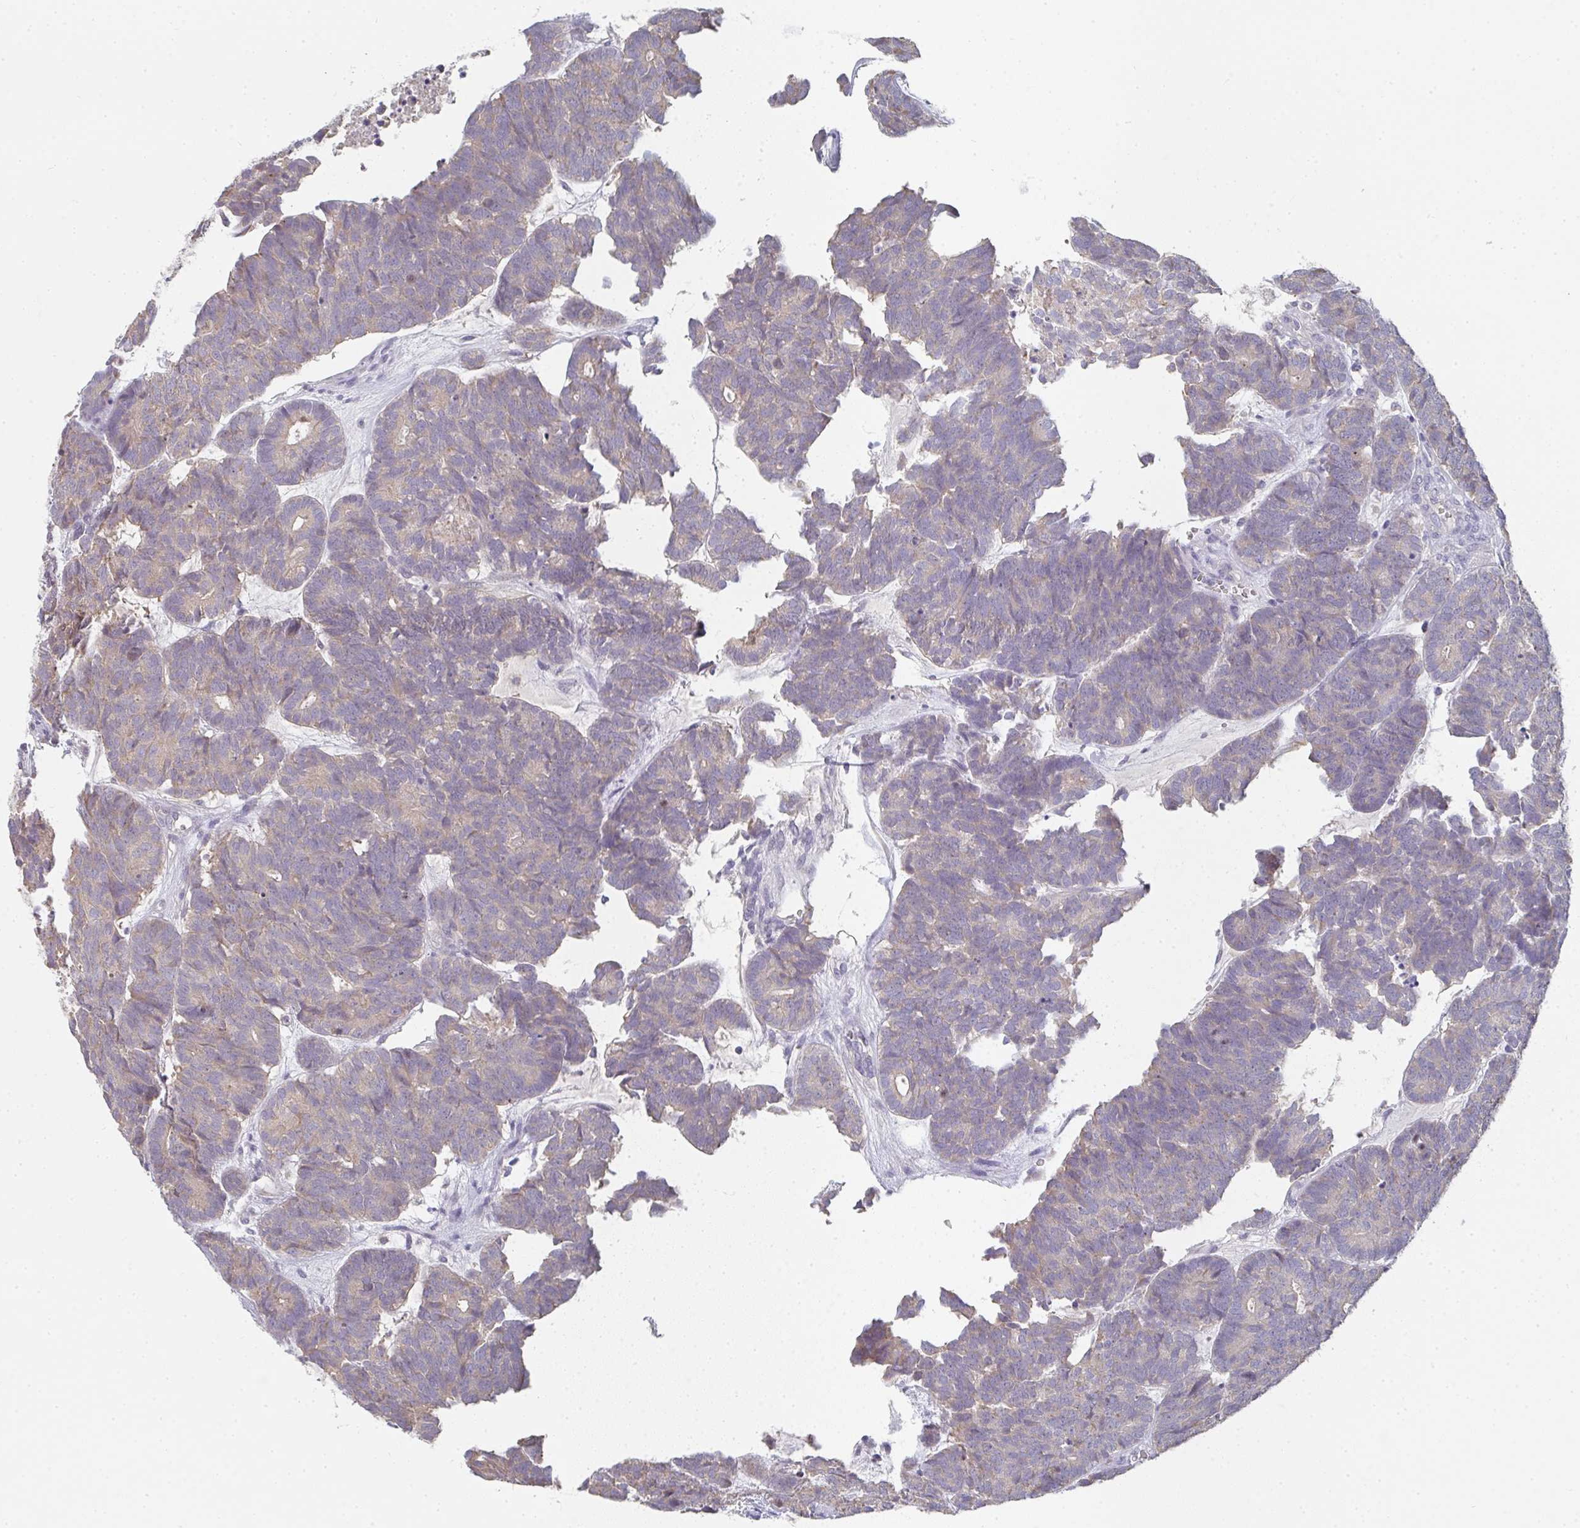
{"staining": {"intensity": "negative", "quantity": "none", "location": "none"}, "tissue": "head and neck cancer", "cell_type": "Tumor cells", "image_type": "cancer", "snomed": [{"axis": "morphology", "description": "Adenocarcinoma, NOS"}, {"axis": "topography", "description": "Head-Neck"}], "caption": "This micrograph is of head and neck cancer (adenocarcinoma) stained with IHC to label a protein in brown with the nuclei are counter-stained blue. There is no staining in tumor cells.", "gene": "CHMP5", "patient": {"sex": "female", "age": 81}}